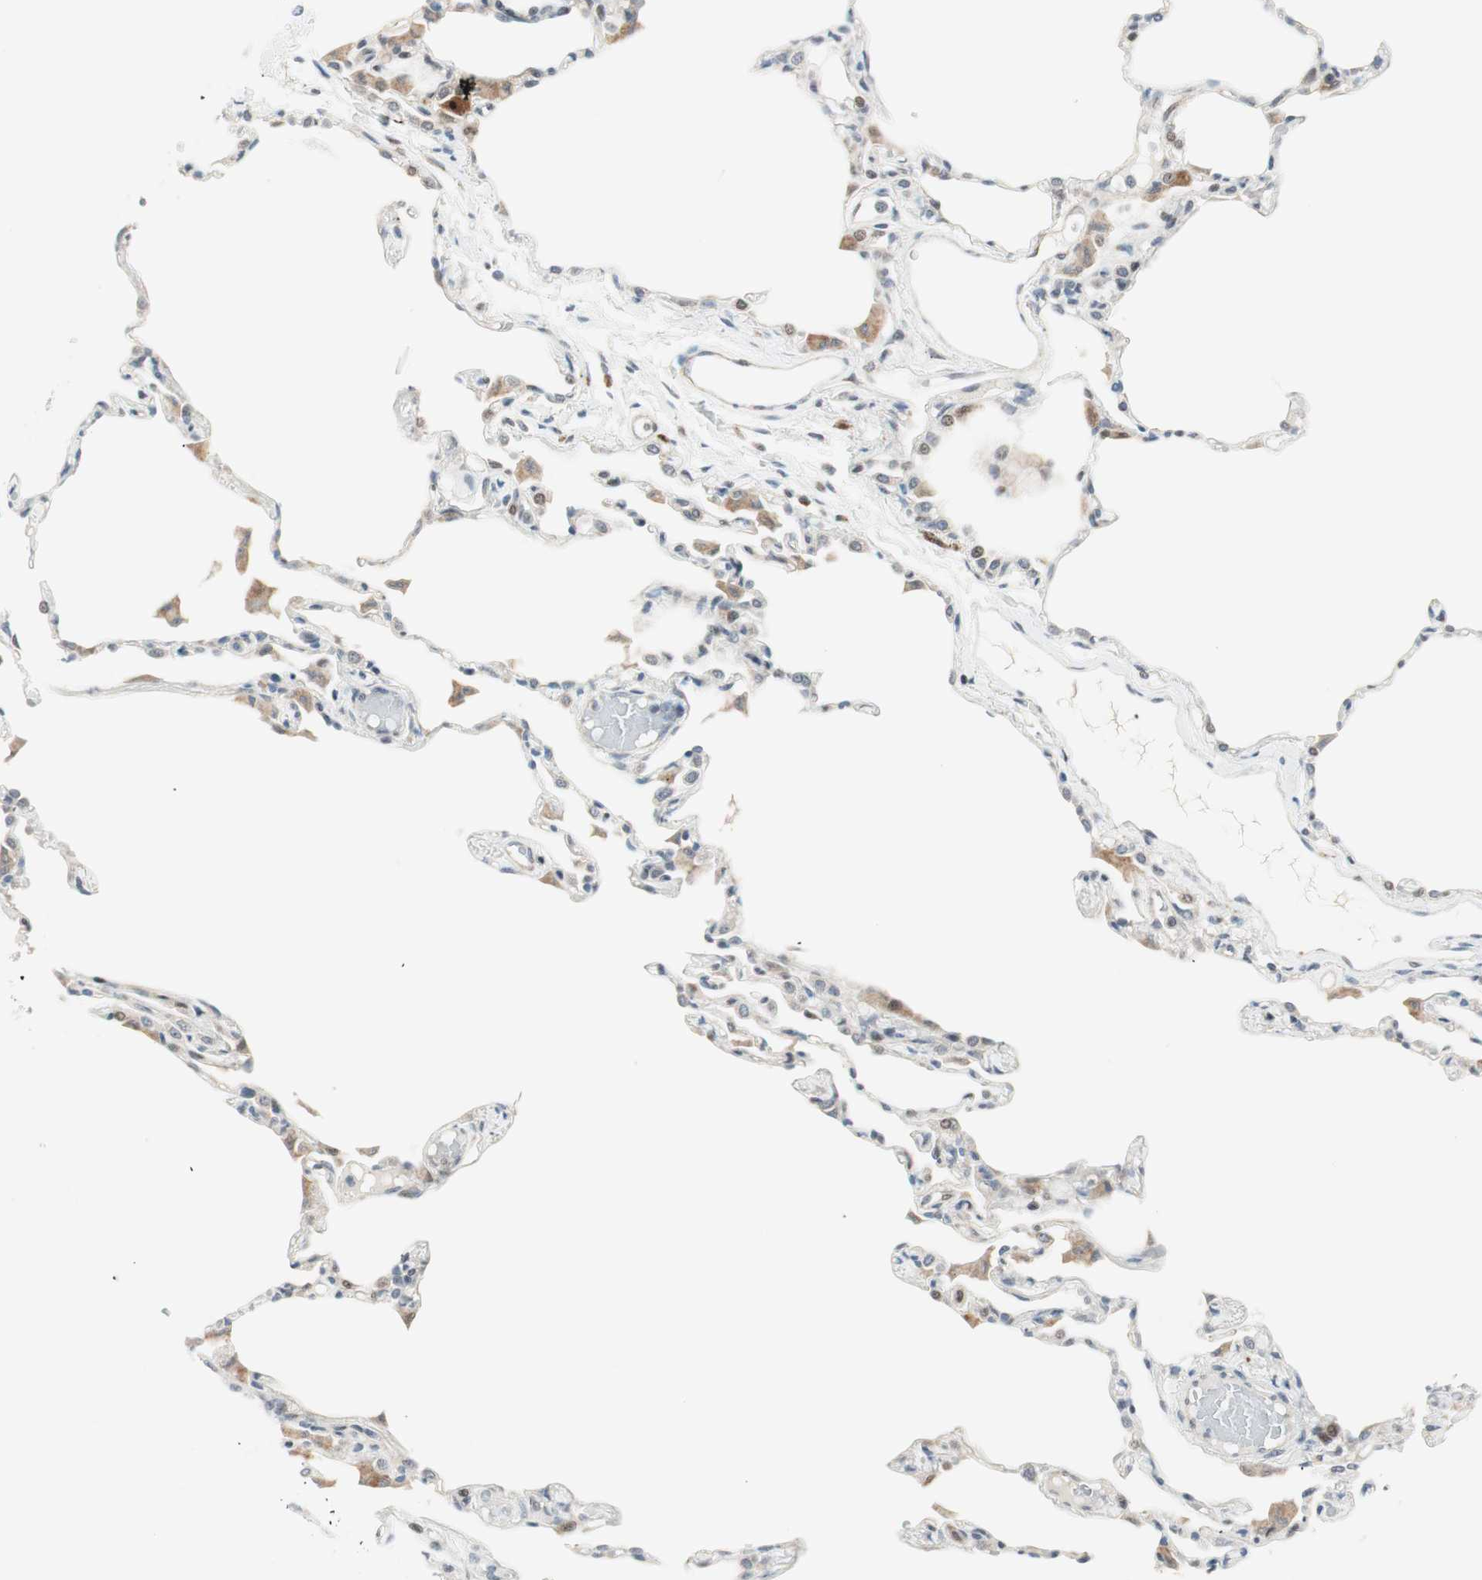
{"staining": {"intensity": "moderate", "quantity": "25%-75%", "location": "nuclear"}, "tissue": "lung", "cell_type": "Alveolar cells", "image_type": "normal", "snomed": [{"axis": "morphology", "description": "Normal tissue, NOS"}, {"axis": "topography", "description": "Lung"}], "caption": "Protein expression by immunohistochemistry displays moderate nuclear positivity in about 25%-75% of alveolar cells in normal lung.", "gene": "TPT1", "patient": {"sex": "female", "age": 49}}